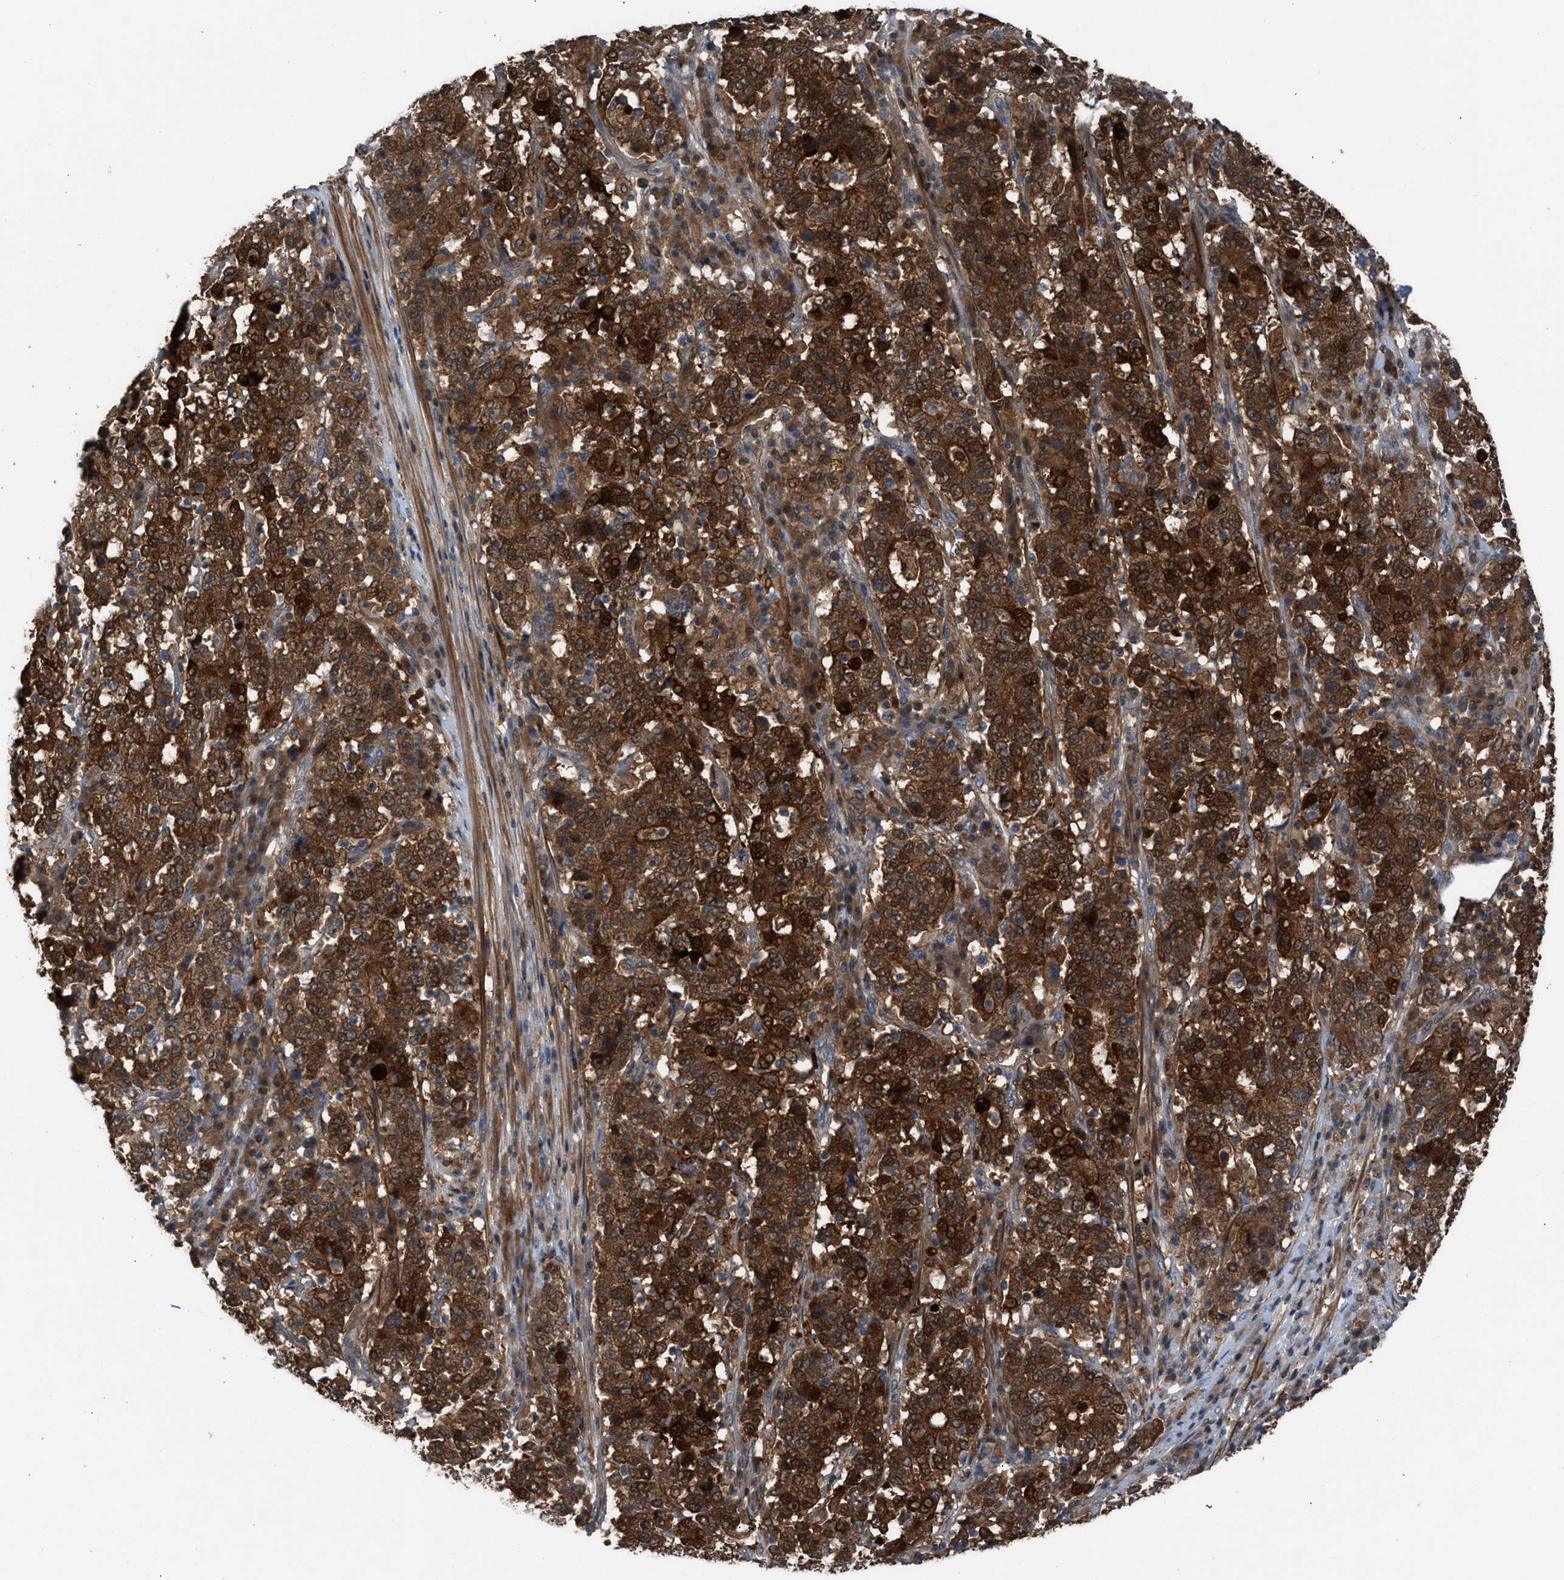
{"staining": {"intensity": "strong", "quantity": ">75%", "location": "cytoplasmic/membranous"}, "tissue": "stomach cancer", "cell_type": "Tumor cells", "image_type": "cancer", "snomed": [{"axis": "morphology", "description": "Adenocarcinoma, NOS"}, {"axis": "topography", "description": "Stomach"}], "caption": "High-power microscopy captured an immunohistochemistry (IHC) image of adenocarcinoma (stomach), revealing strong cytoplasmic/membranous expression in about >75% of tumor cells.", "gene": "TPK1", "patient": {"sex": "male", "age": 59}}